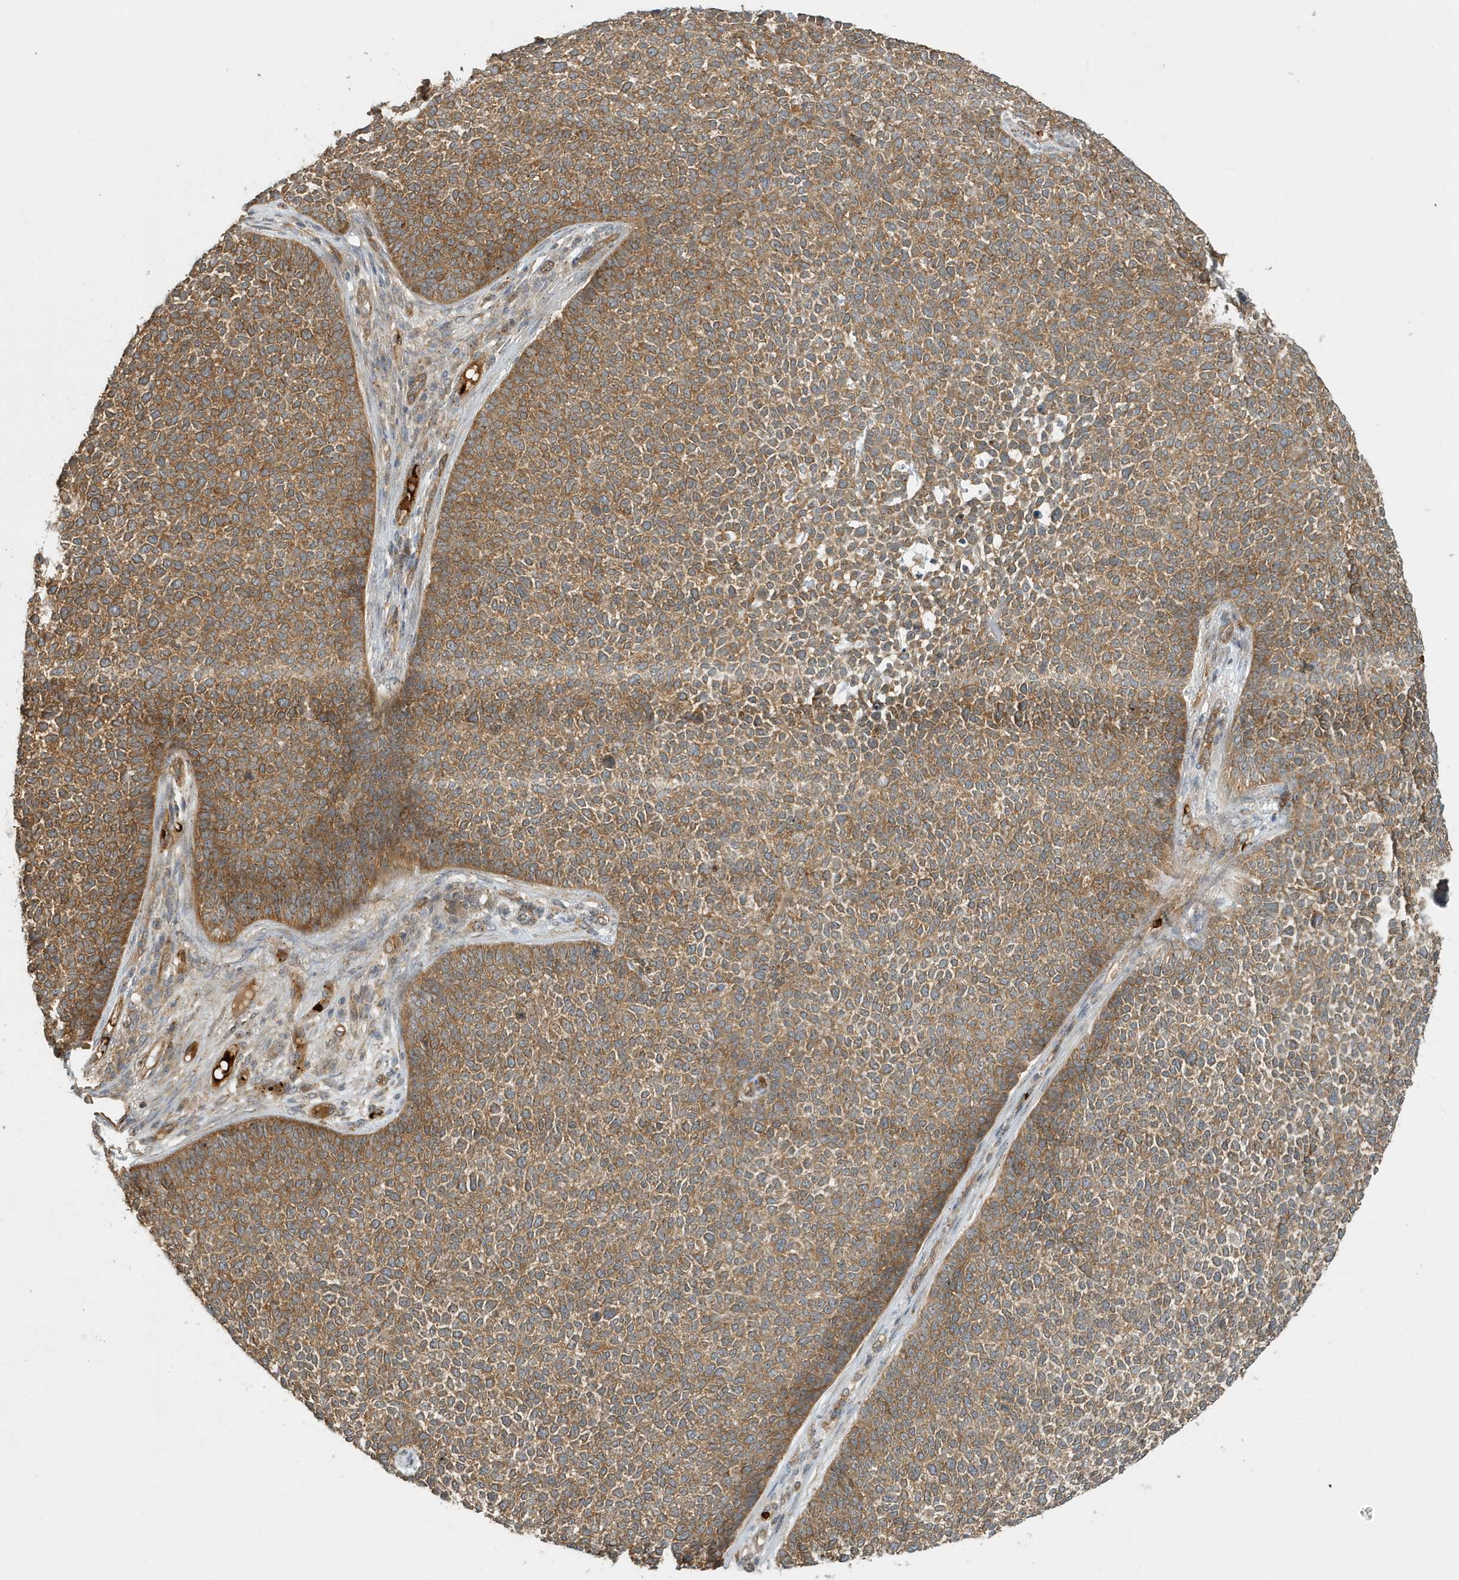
{"staining": {"intensity": "moderate", "quantity": ">75%", "location": "cytoplasmic/membranous"}, "tissue": "skin cancer", "cell_type": "Tumor cells", "image_type": "cancer", "snomed": [{"axis": "morphology", "description": "Basal cell carcinoma"}, {"axis": "topography", "description": "Skin"}], "caption": "This is an image of immunohistochemistry staining of skin basal cell carcinoma, which shows moderate staining in the cytoplasmic/membranous of tumor cells.", "gene": "FYCO1", "patient": {"sex": "female", "age": 84}}